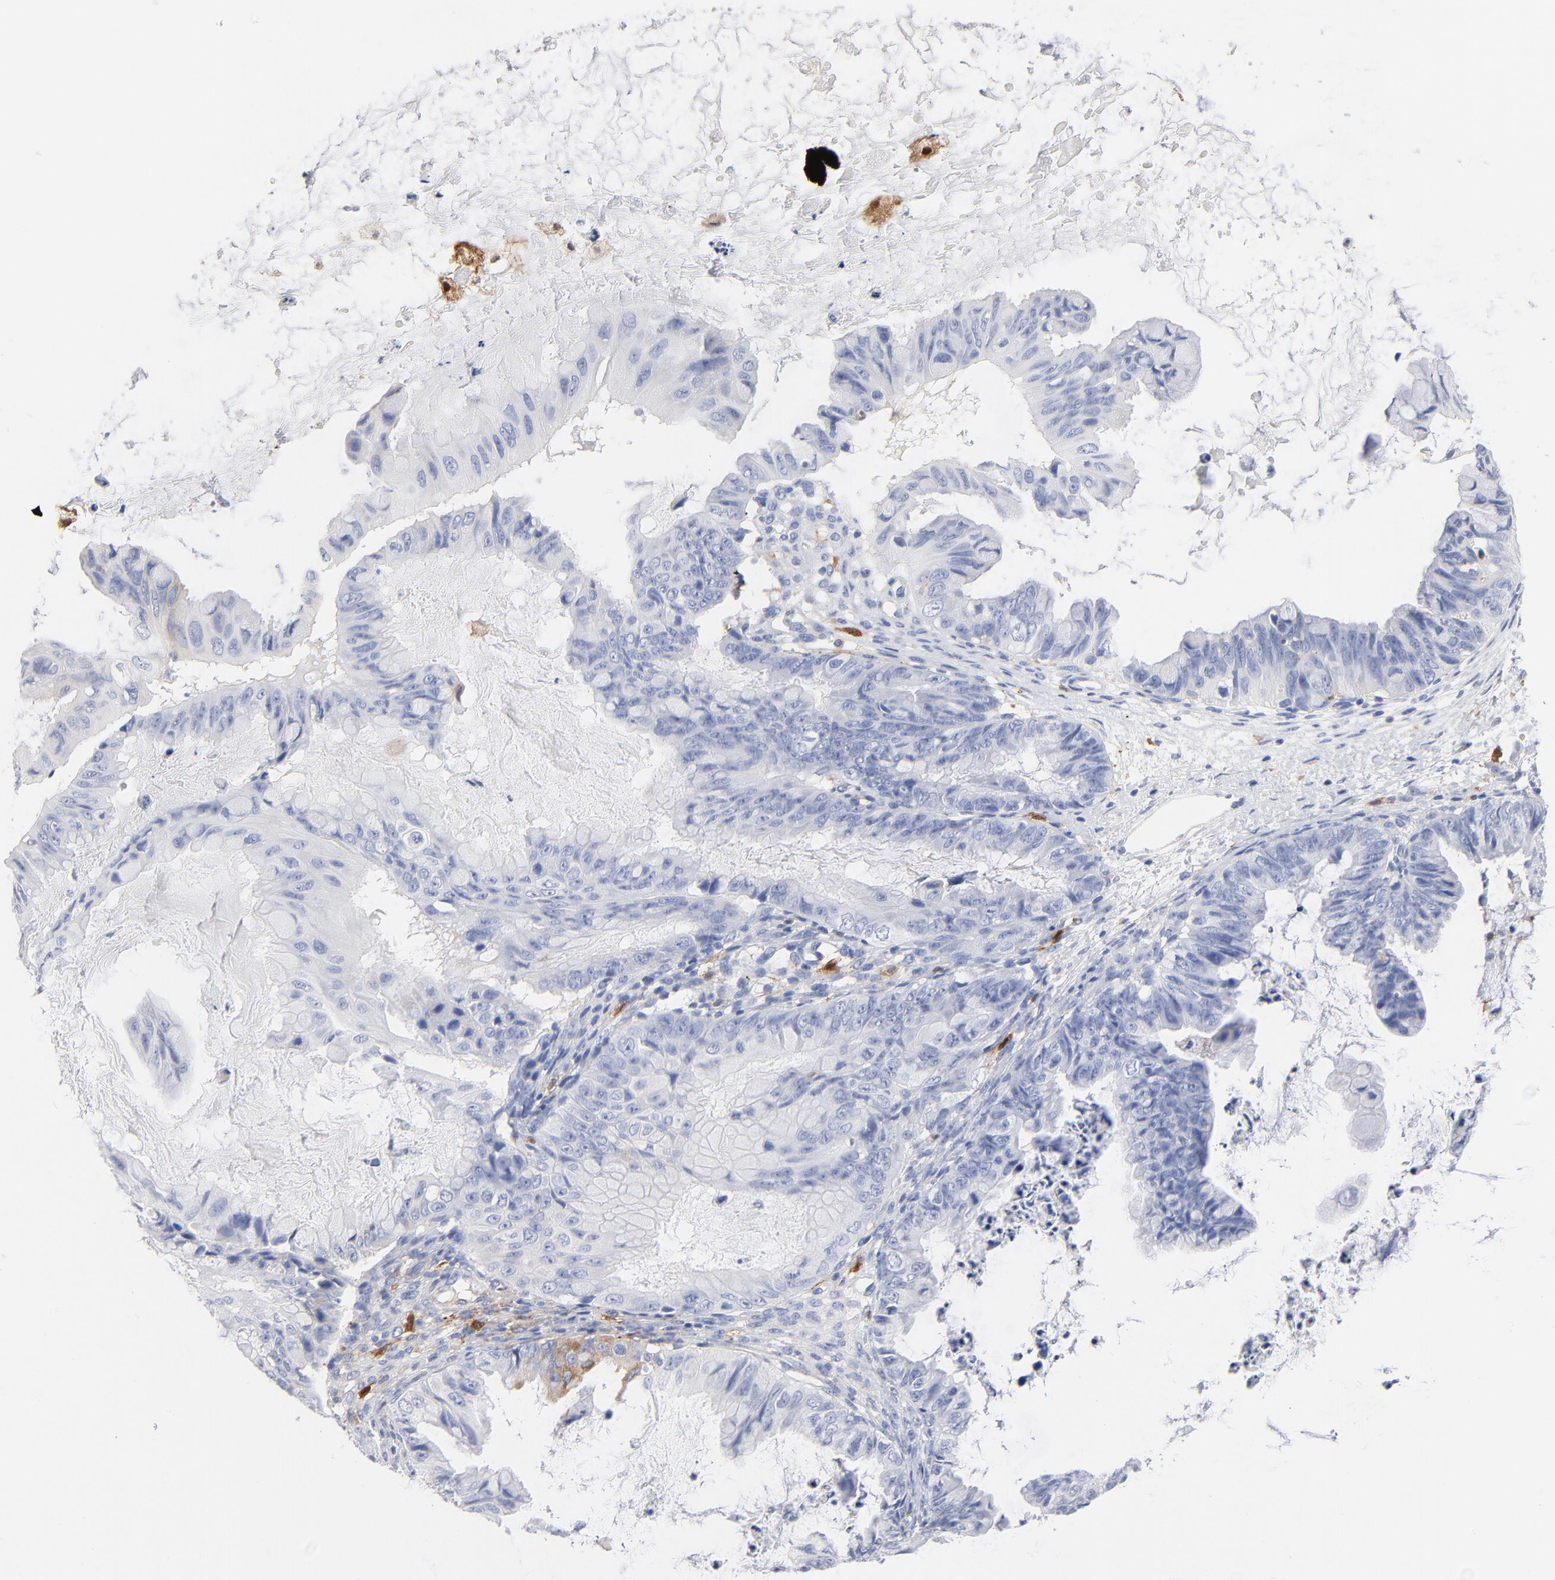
{"staining": {"intensity": "negative", "quantity": "none", "location": "none"}, "tissue": "ovarian cancer", "cell_type": "Tumor cells", "image_type": "cancer", "snomed": [{"axis": "morphology", "description": "Cystadenocarcinoma, mucinous, NOS"}, {"axis": "topography", "description": "Ovary"}], "caption": "Mucinous cystadenocarcinoma (ovarian) stained for a protein using immunohistochemistry demonstrates no positivity tumor cells.", "gene": "IFIT2", "patient": {"sex": "female", "age": 36}}